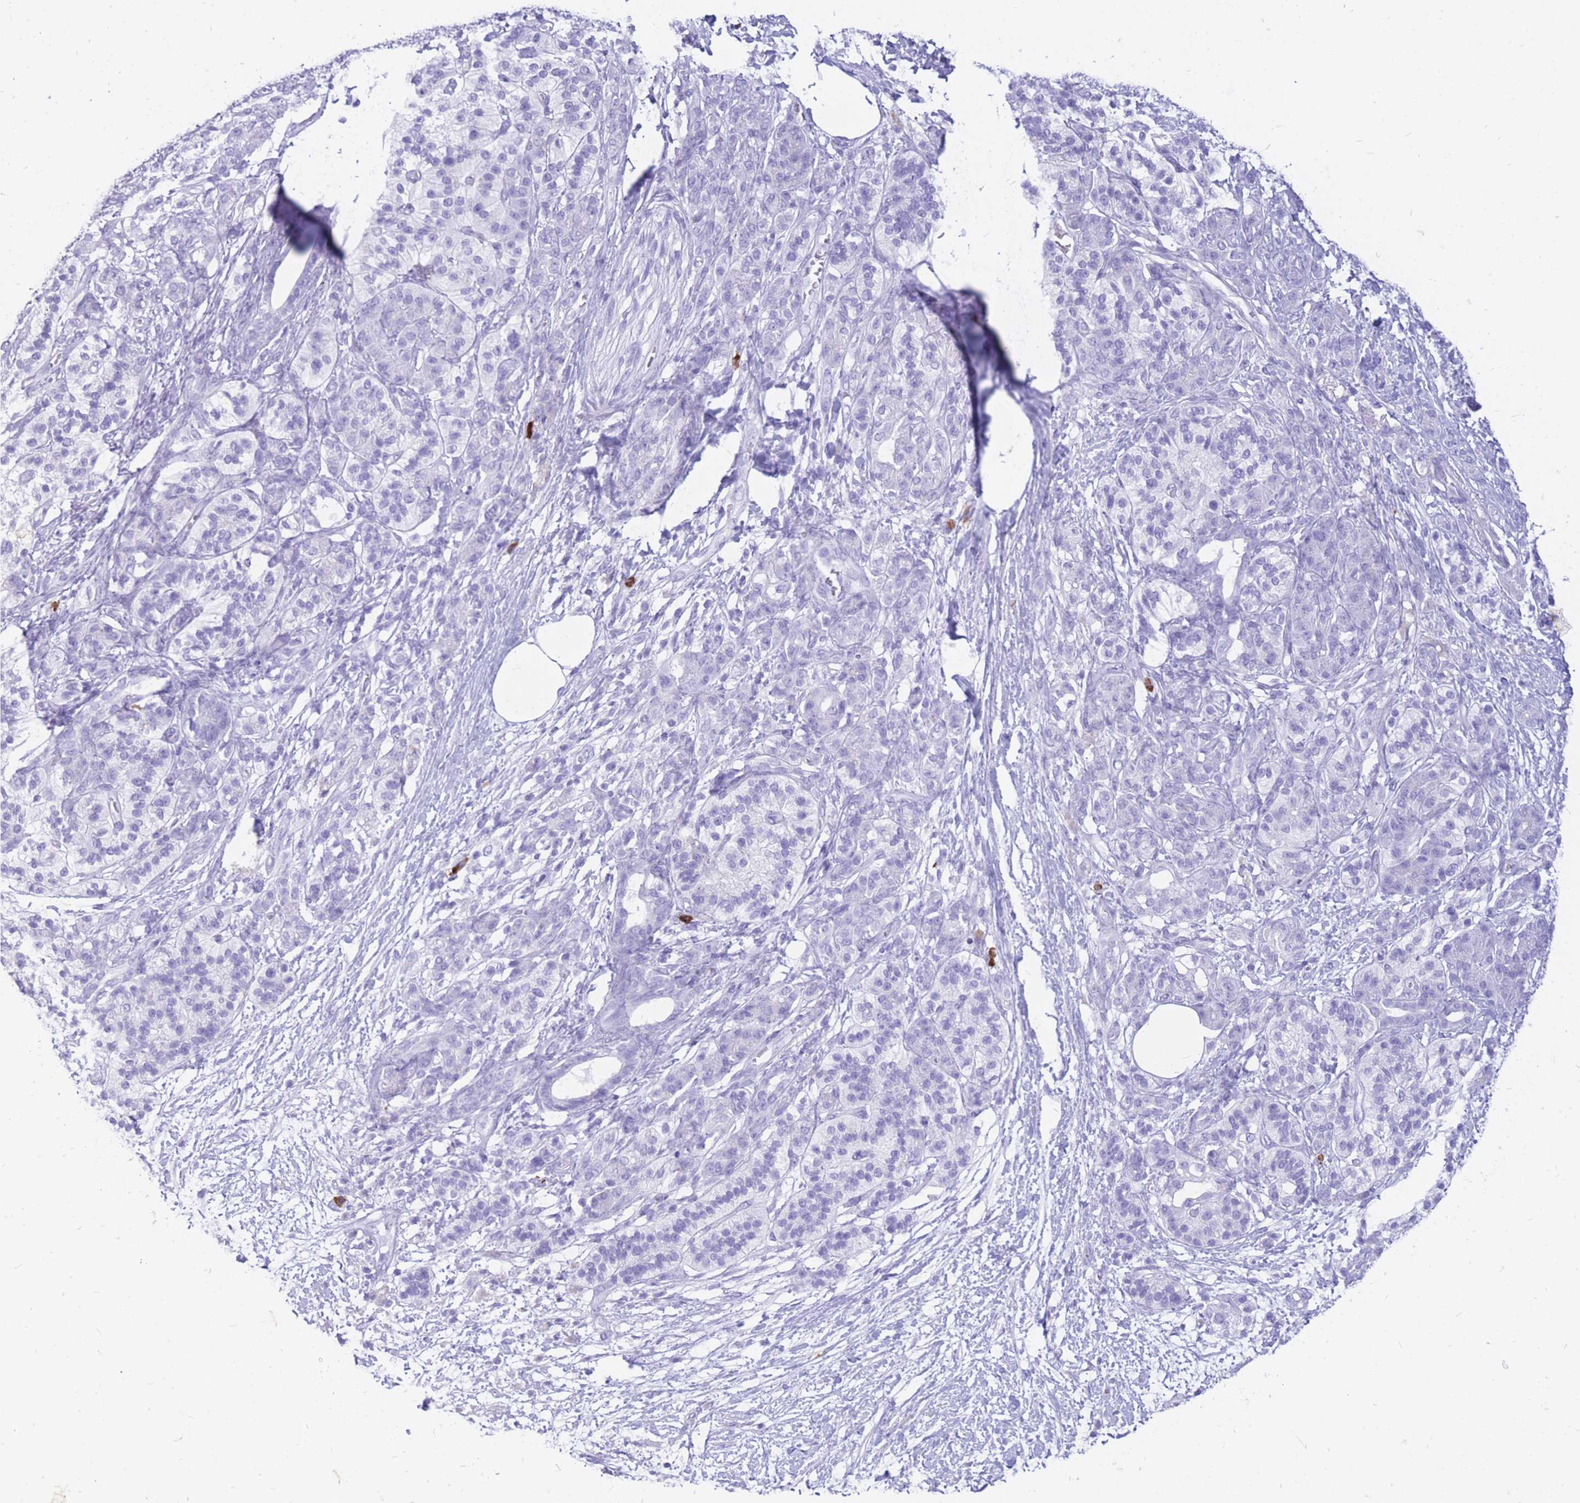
{"staining": {"intensity": "negative", "quantity": "none", "location": "none"}, "tissue": "pancreatic cancer", "cell_type": "Tumor cells", "image_type": "cancer", "snomed": [{"axis": "morphology", "description": "Adenocarcinoma, NOS"}, {"axis": "topography", "description": "Pancreas"}], "caption": "Tumor cells are negative for protein expression in human pancreatic cancer.", "gene": "ZFP37", "patient": {"sex": "male", "age": 57}}